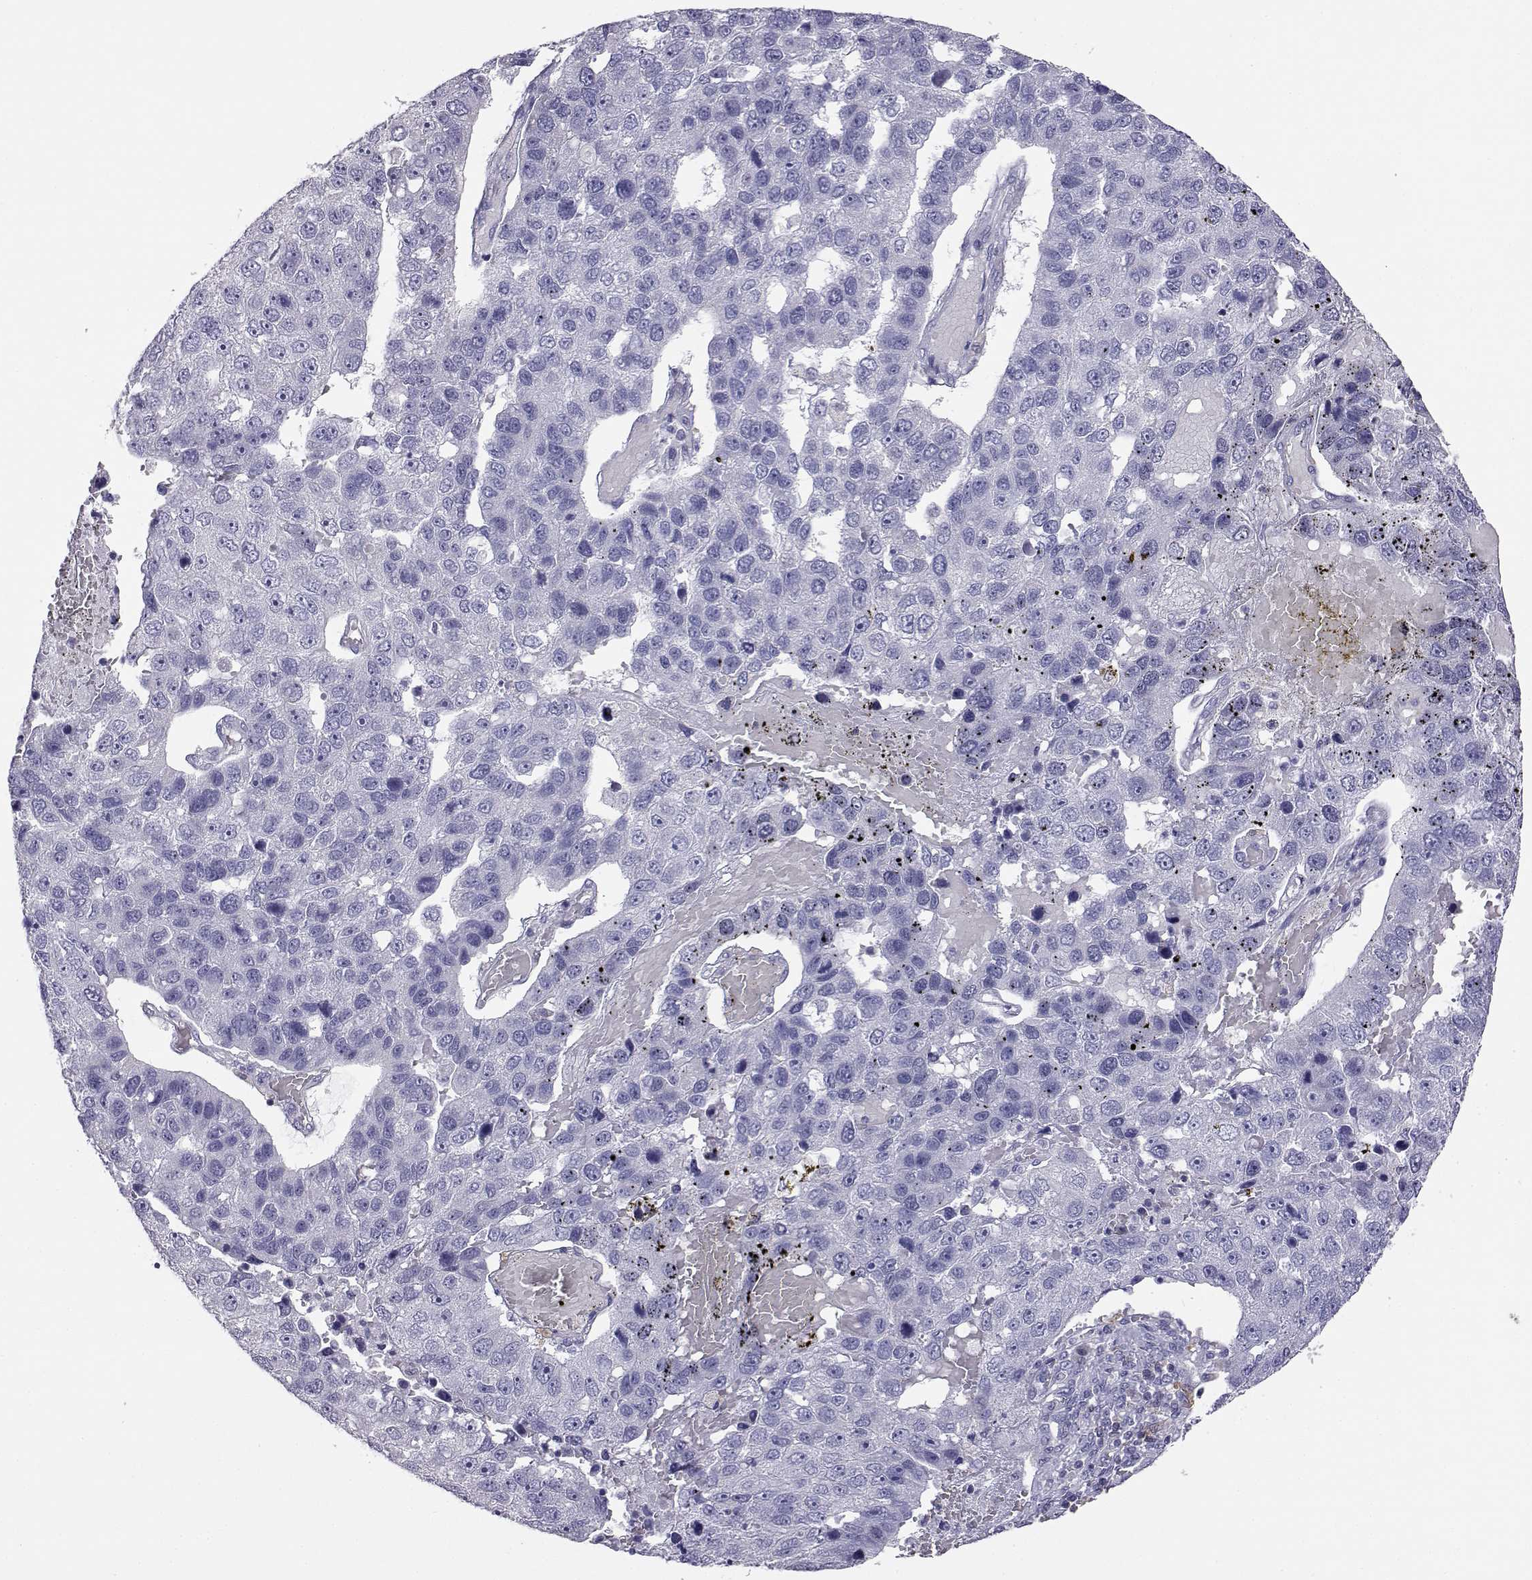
{"staining": {"intensity": "negative", "quantity": "none", "location": "none"}, "tissue": "pancreatic cancer", "cell_type": "Tumor cells", "image_type": "cancer", "snomed": [{"axis": "morphology", "description": "Adenocarcinoma, NOS"}, {"axis": "topography", "description": "Pancreas"}], "caption": "Human pancreatic adenocarcinoma stained for a protein using immunohistochemistry (IHC) demonstrates no positivity in tumor cells.", "gene": "AKR1B1", "patient": {"sex": "female", "age": 61}}